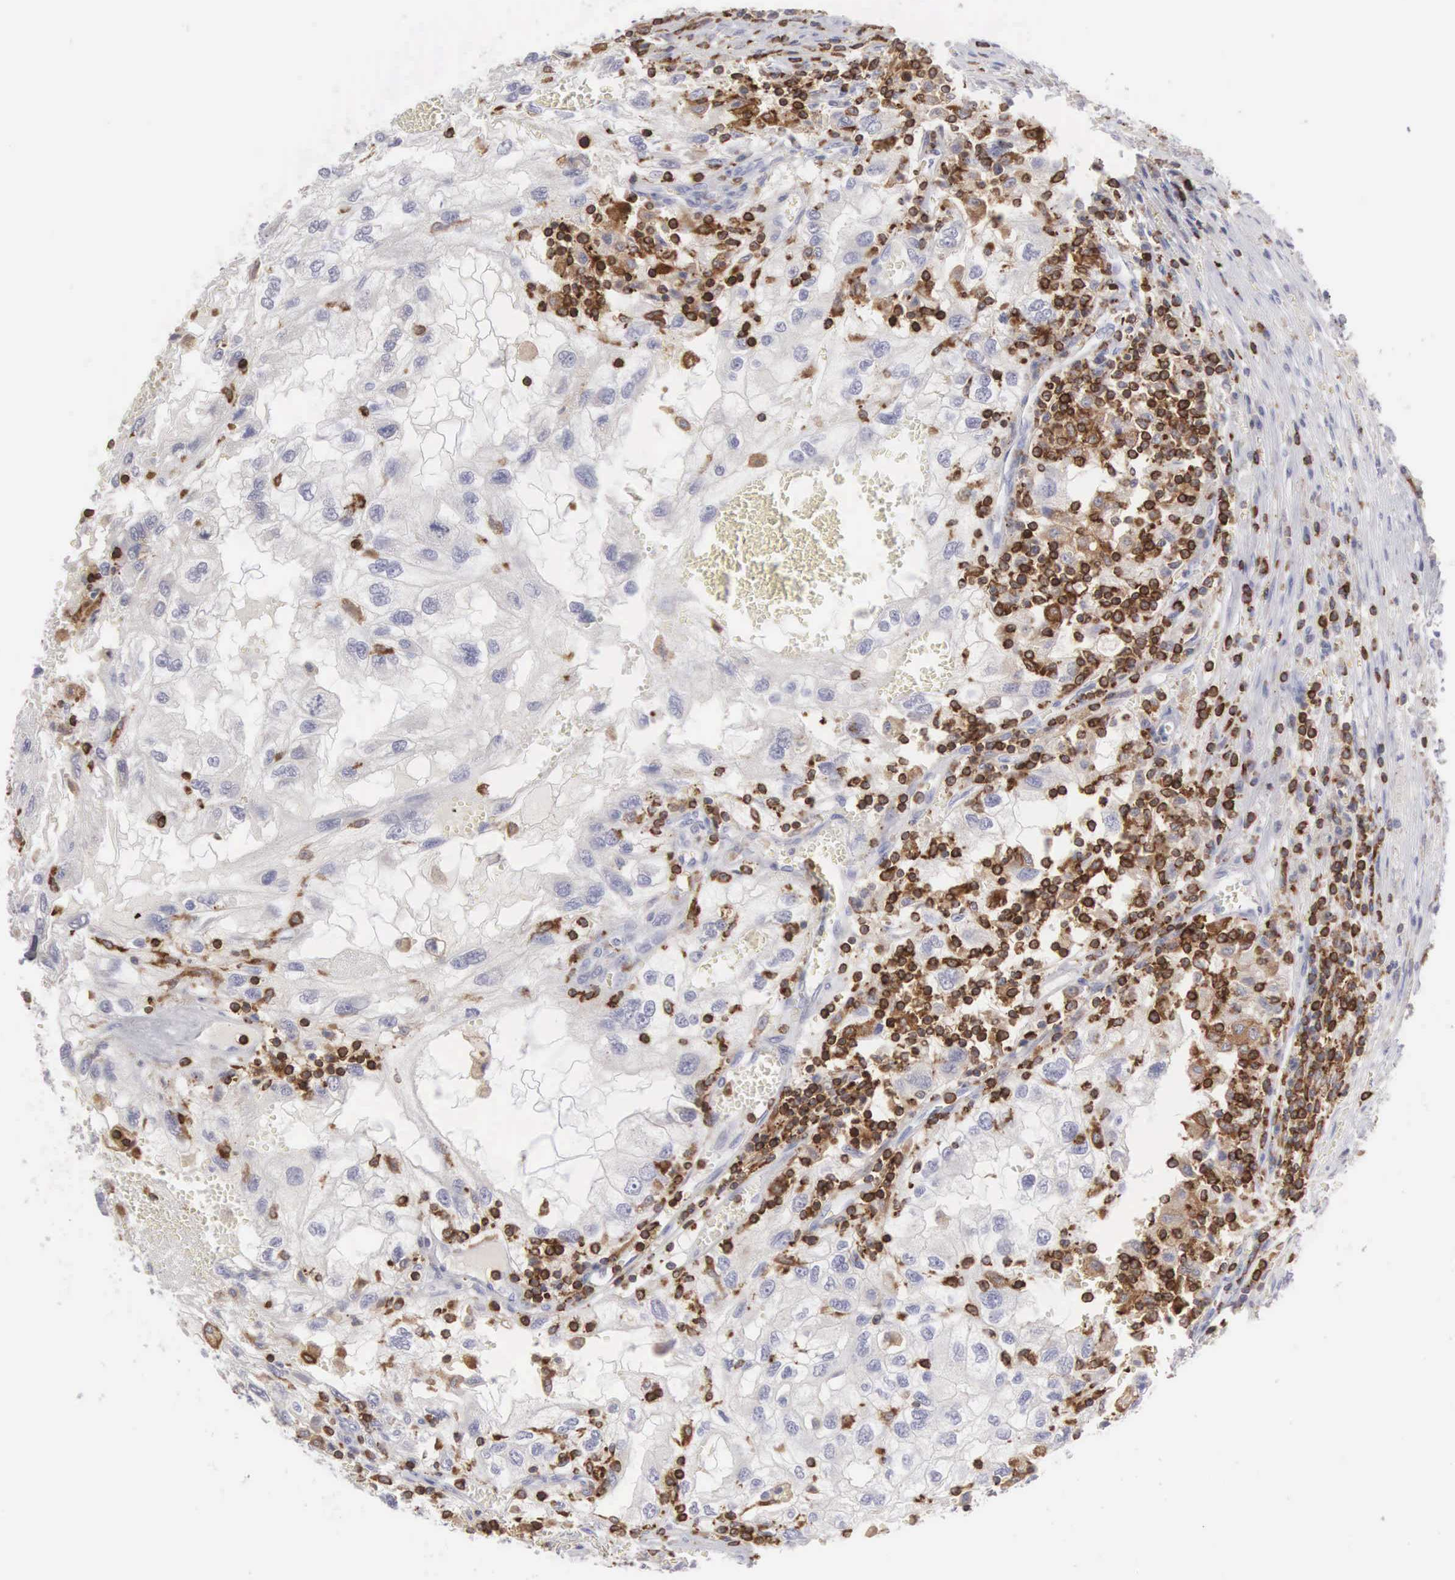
{"staining": {"intensity": "negative", "quantity": "none", "location": "none"}, "tissue": "renal cancer", "cell_type": "Tumor cells", "image_type": "cancer", "snomed": [{"axis": "morphology", "description": "Normal tissue, NOS"}, {"axis": "morphology", "description": "Adenocarcinoma, NOS"}, {"axis": "topography", "description": "Kidney"}], "caption": "Immunohistochemistry (IHC) of renal cancer displays no expression in tumor cells.", "gene": "SH3BP1", "patient": {"sex": "male", "age": 71}}